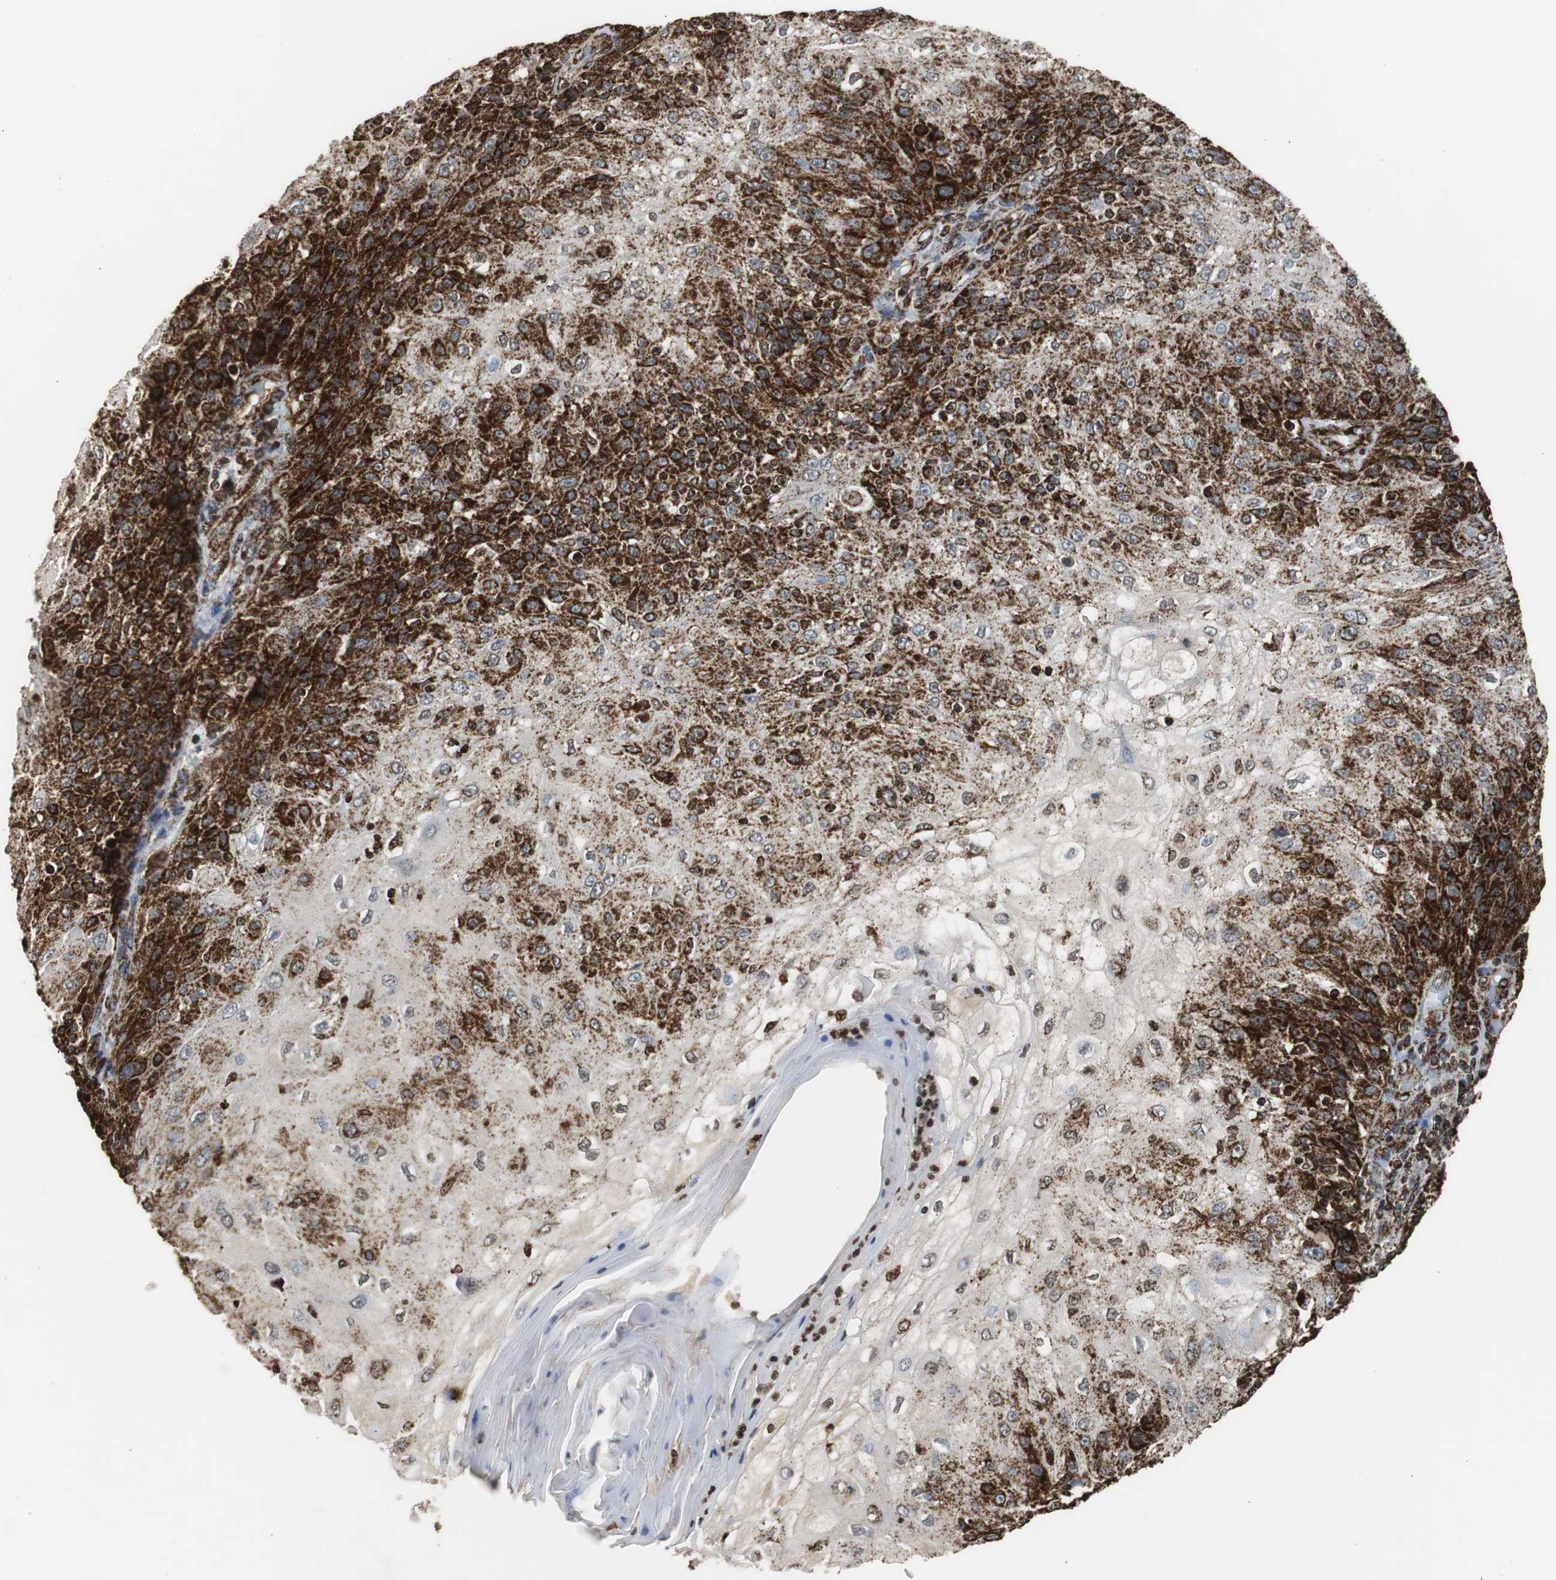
{"staining": {"intensity": "strong", "quantity": ">75%", "location": "cytoplasmic/membranous"}, "tissue": "skin cancer", "cell_type": "Tumor cells", "image_type": "cancer", "snomed": [{"axis": "morphology", "description": "Normal tissue, NOS"}, {"axis": "morphology", "description": "Squamous cell carcinoma, NOS"}, {"axis": "topography", "description": "Skin"}], "caption": "Immunohistochemistry (IHC) of human skin cancer reveals high levels of strong cytoplasmic/membranous positivity in about >75% of tumor cells.", "gene": "HSPA9", "patient": {"sex": "female", "age": 83}}